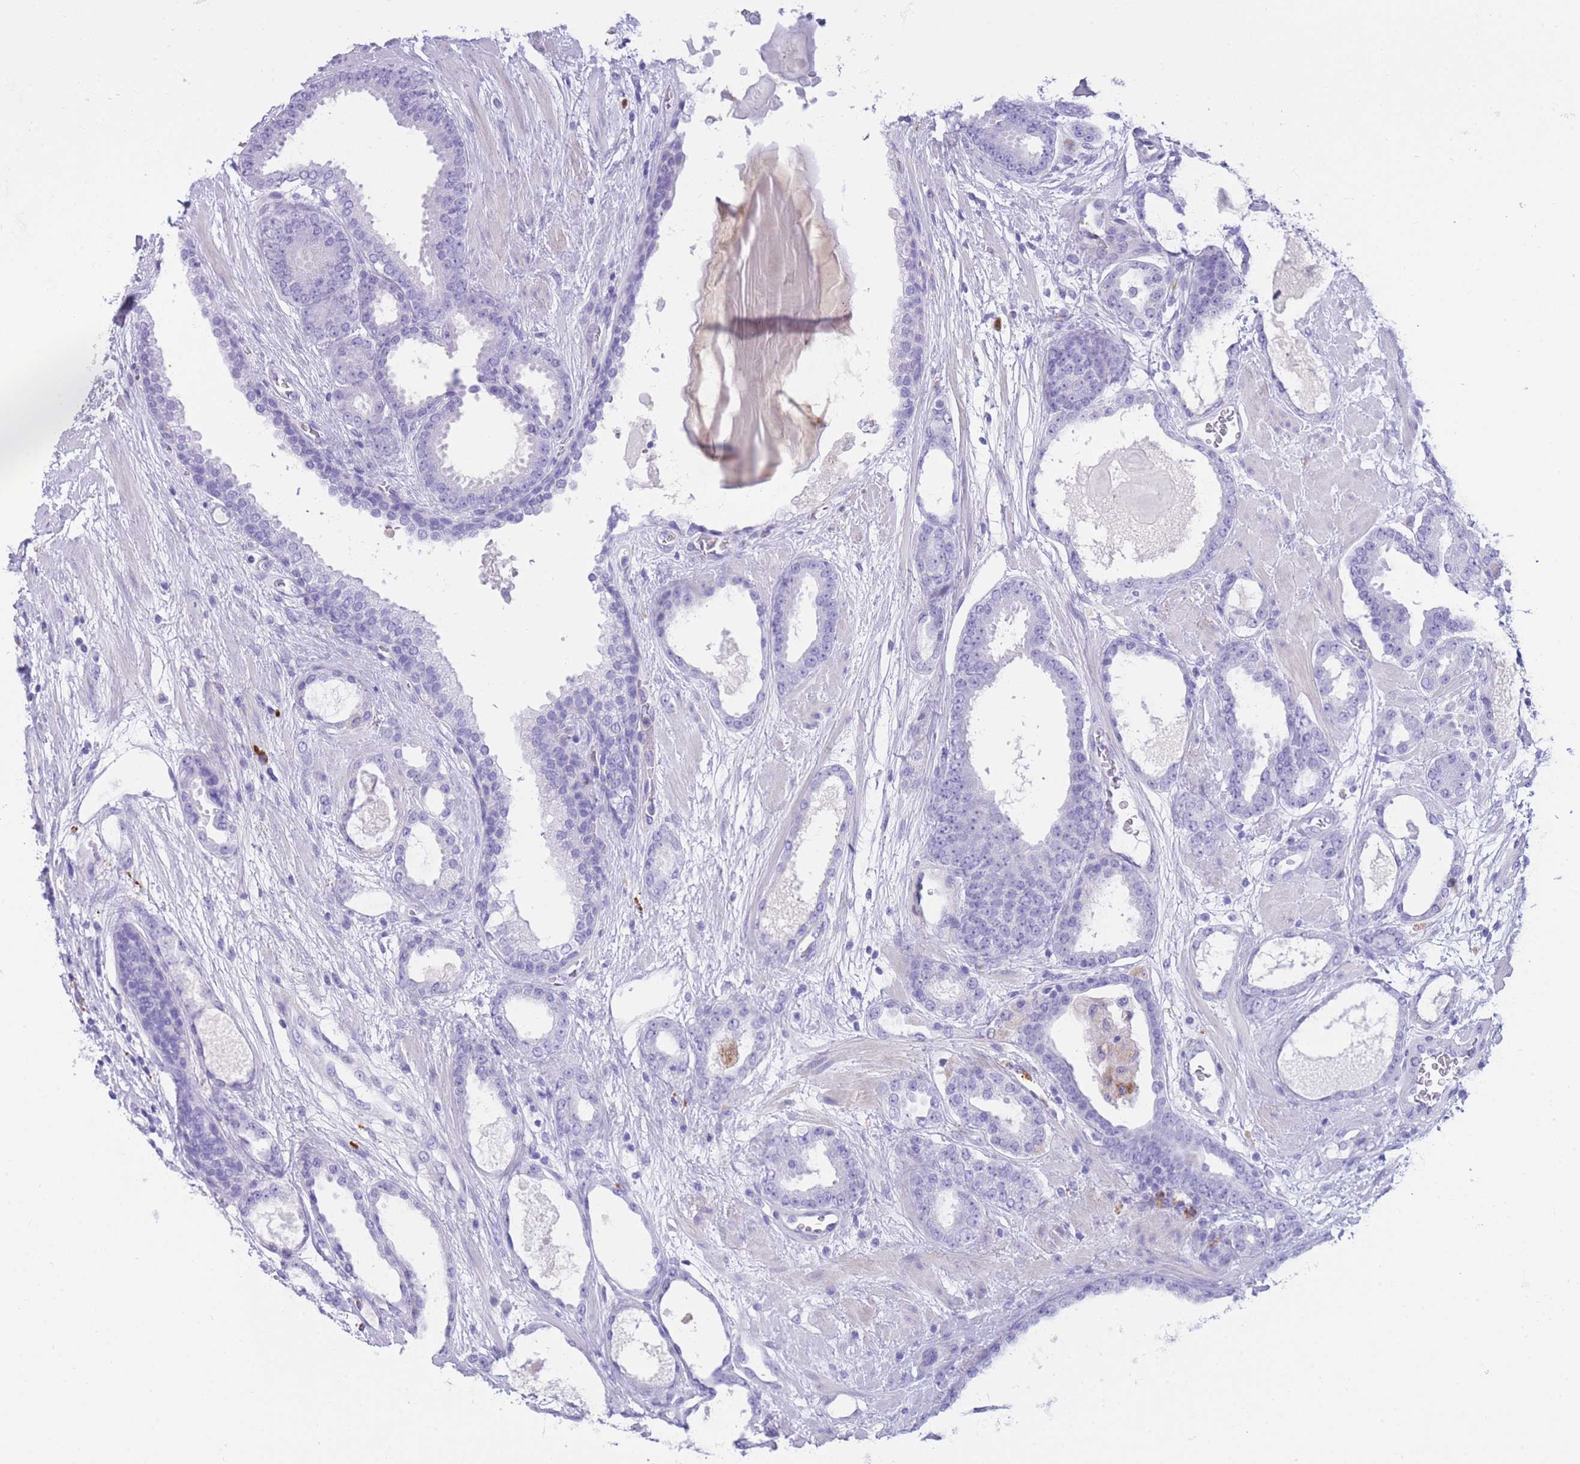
{"staining": {"intensity": "negative", "quantity": "none", "location": "none"}, "tissue": "prostate cancer", "cell_type": "Tumor cells", "image_type": "cancer", "snomed": [{"axis": "morphology", "description": "Adenocarcinoma, High grade"}, {"axis": "topography", "description": "Prostate"}], "caption": "High magnification brightfield microscopy of adenocarcinoma (high-grade) (prostate) stained with DAB (brown) and counterstained with hematoxylin (blue): tumor cells show no significant expression. Nuclei are stained in blue.", "gene": "PLBD1", "patient": {"sex": "male", "age": 60}}